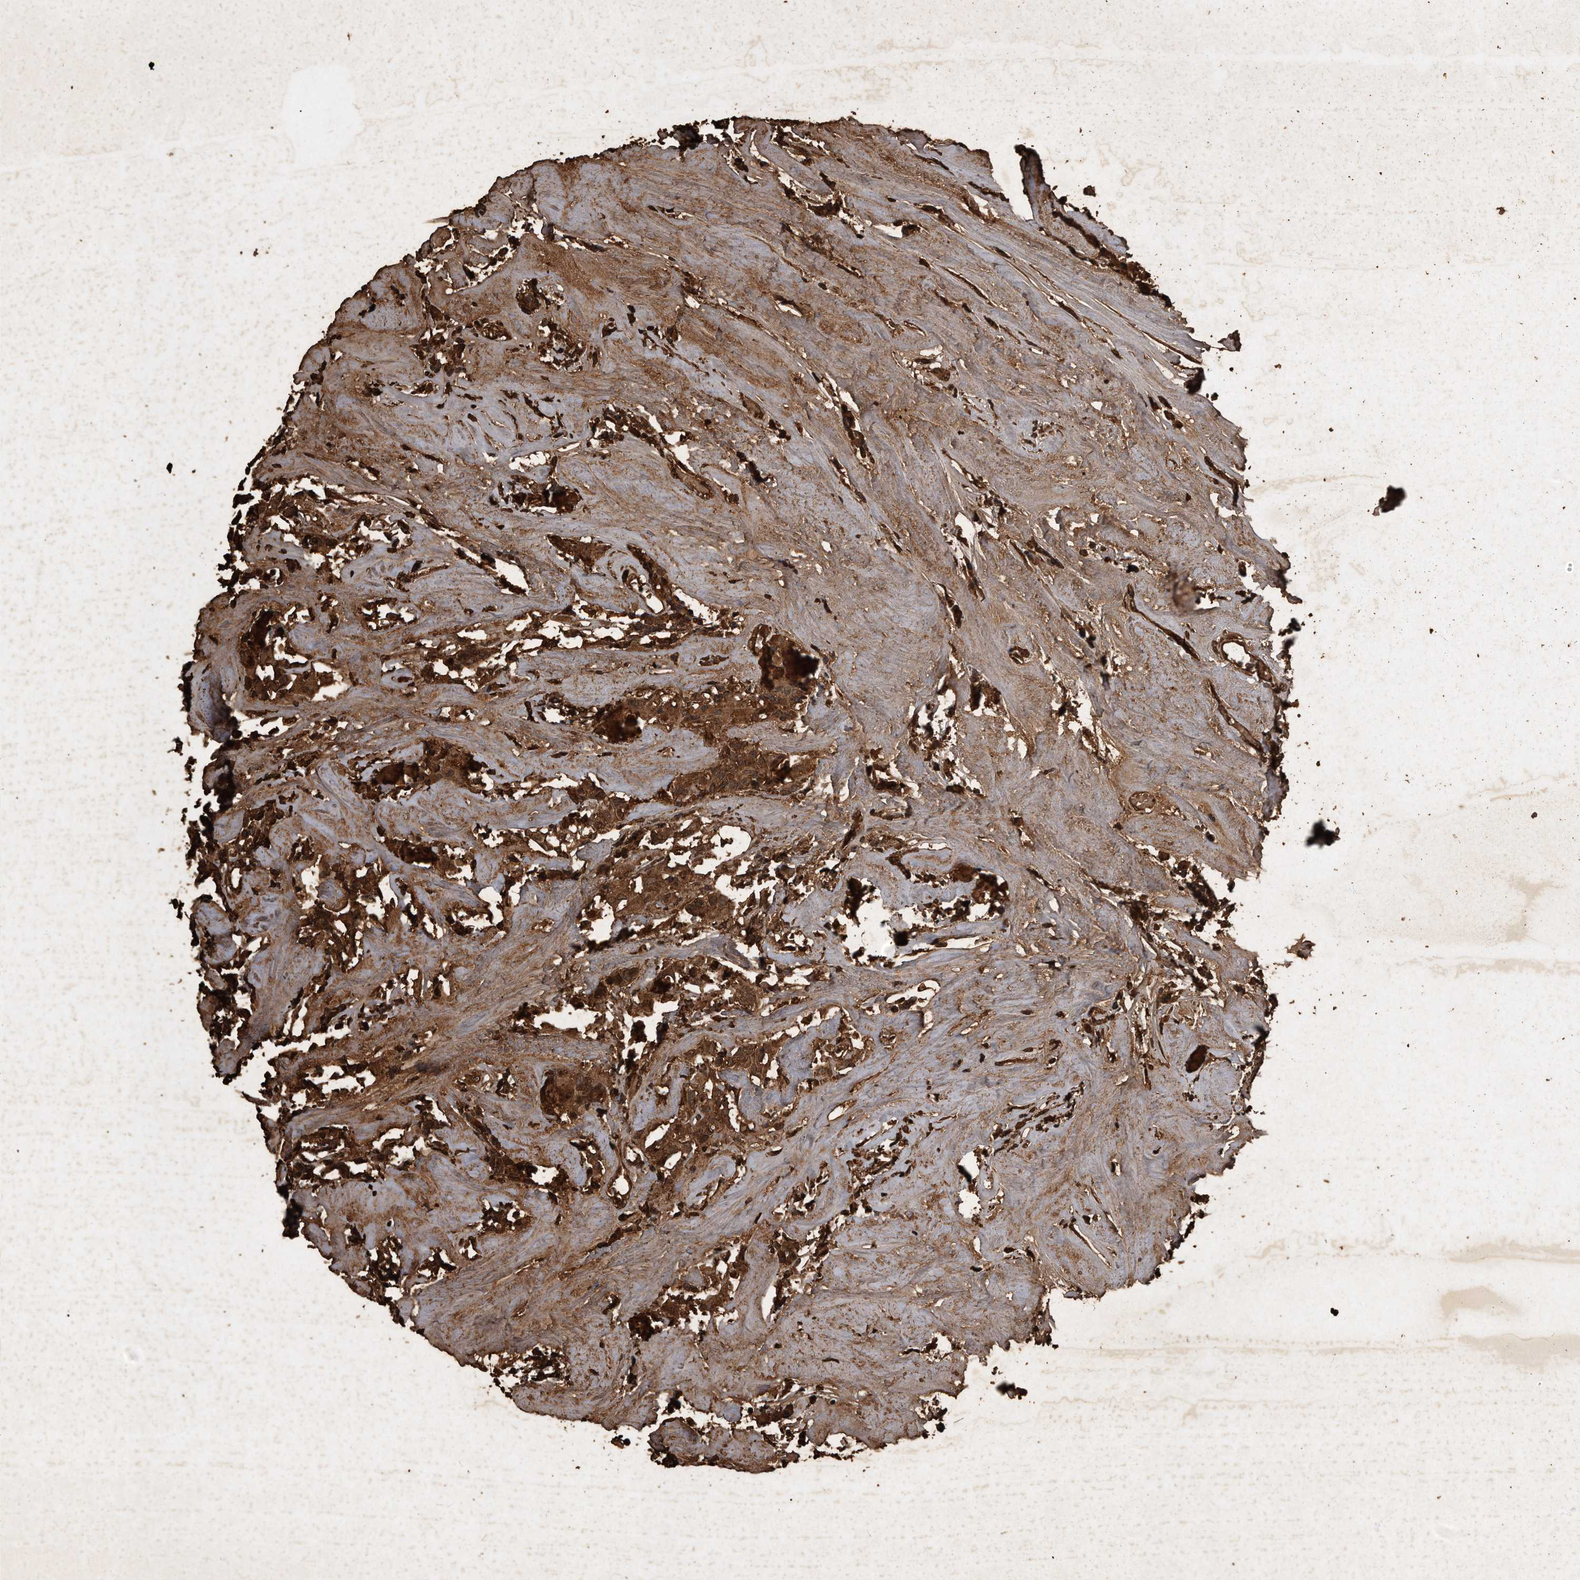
{"staining": {"intensity": "moderate", "quantity": ">75%", "location": "cytoplasmic/membranous"}, "tissue": "head and neck cancer", "cell_type": "Tumor cells", "image_type": "cancer", "snomed": [{"axis": "morphology", "description": "Adenocarcinoma, NOS"}, {"axis": "topography", "description": "Salivary gland"}, {"axis": "topography", "description": "Head-Neck"}], "caption": "Immunohistochemistry photomicrograph of neoplastic tissue: human adenocarcinoma (head and neck) stained using IHC exhibits medium levels of moderate protein expression localized specifically in the cytoplasmic/membranous of tumor cells, appearing as a cytoplasmic/membranous brown color.", "gene": "CFLAR", "patient": {"sex": "female", "age": 65}}